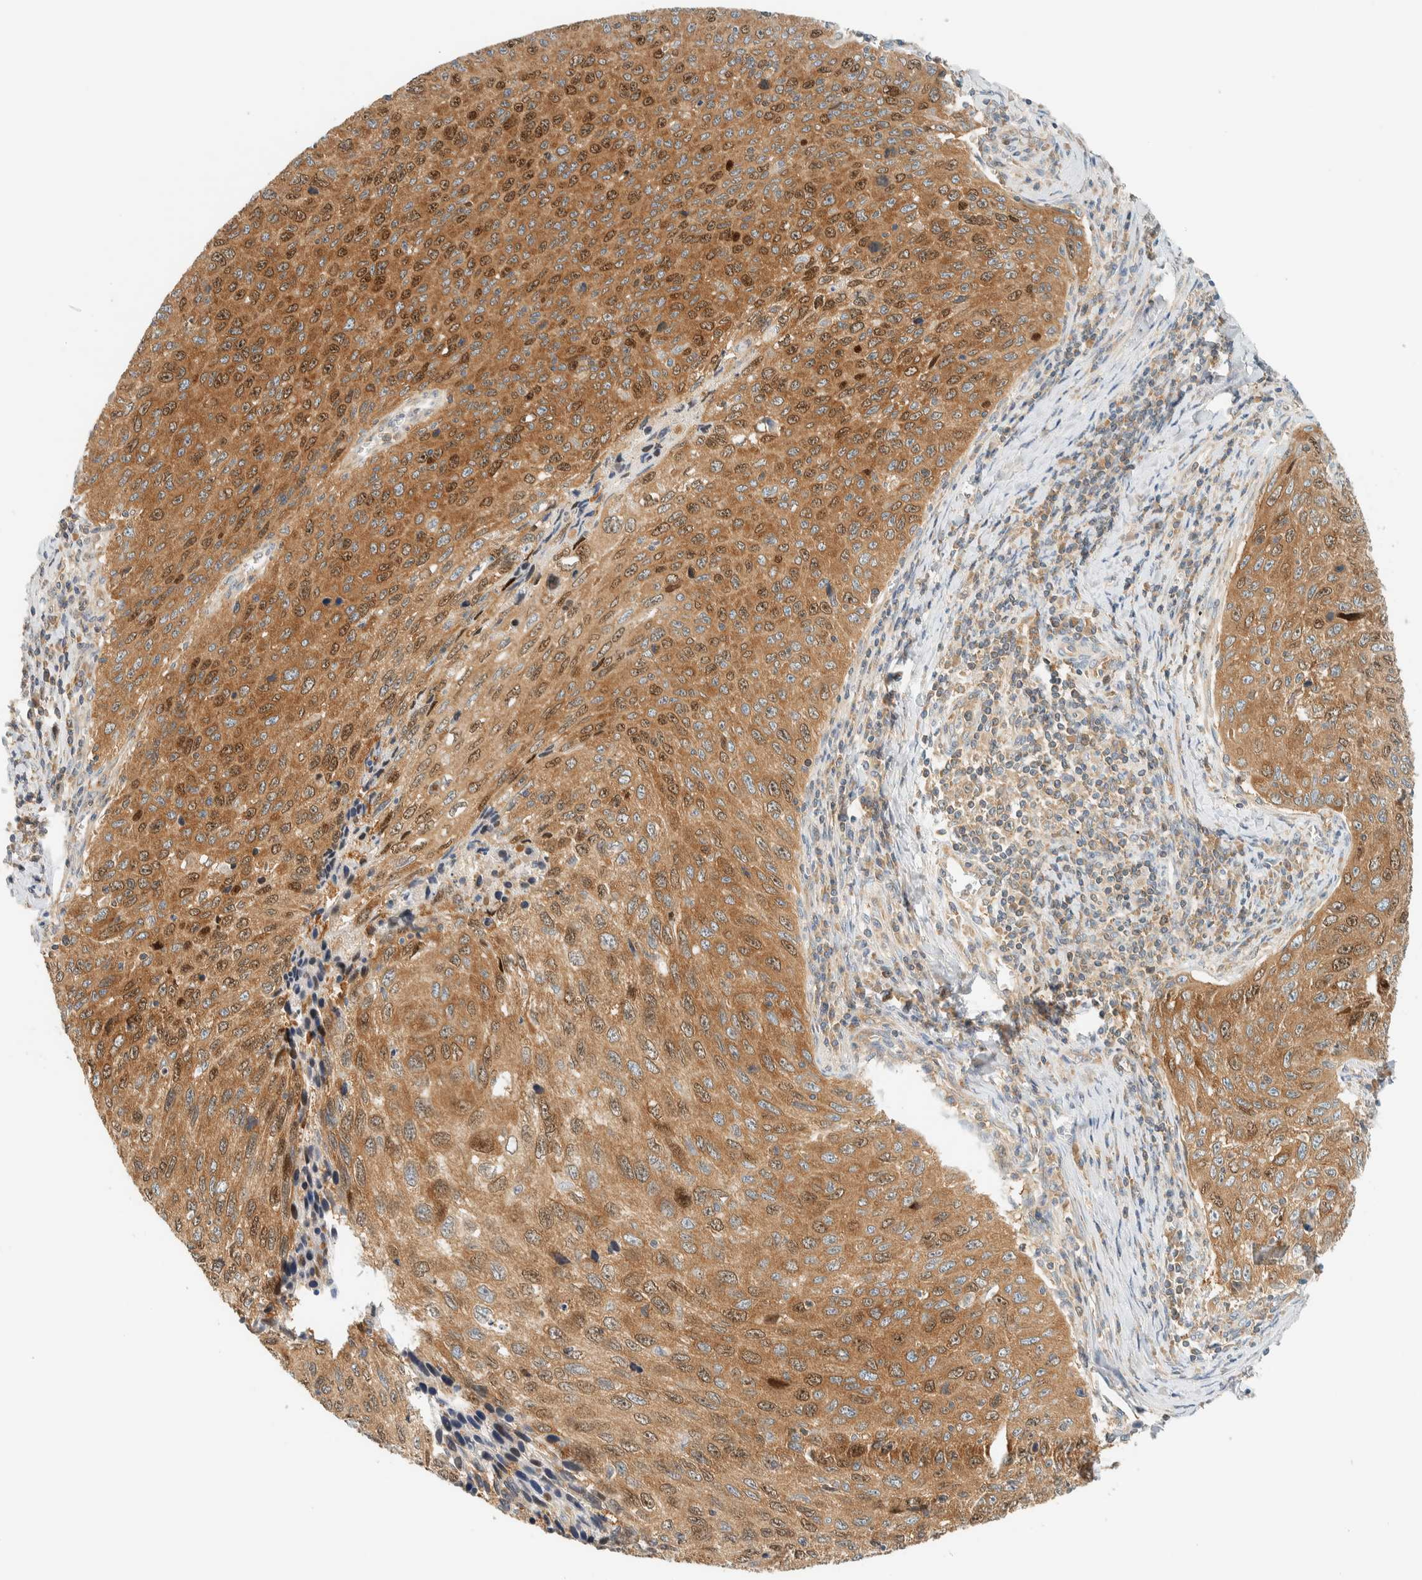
{"staining": {"intensity": "moderate", "quantity": ">75%", "location": "cytoplasmic/membranous,nuclear"}, "tissue": "cervical cancer", "cell_type": "Tumor cells", "image_type": "cancer", "snomed": [{"axis": "morphology", "description": "Squamous cell carcinoma, NOS"}, {"axis": "topography", "description": "Cervix"}], "caption": "Protein expression analysis of human cervical squamous cell carcinoma reveals moderate cytoplasmic/membranous and nuclear expression in about >75% of tumor cells.", "gene": "ARFGEF1", "patient": {"sex": "female", "age": 53}}